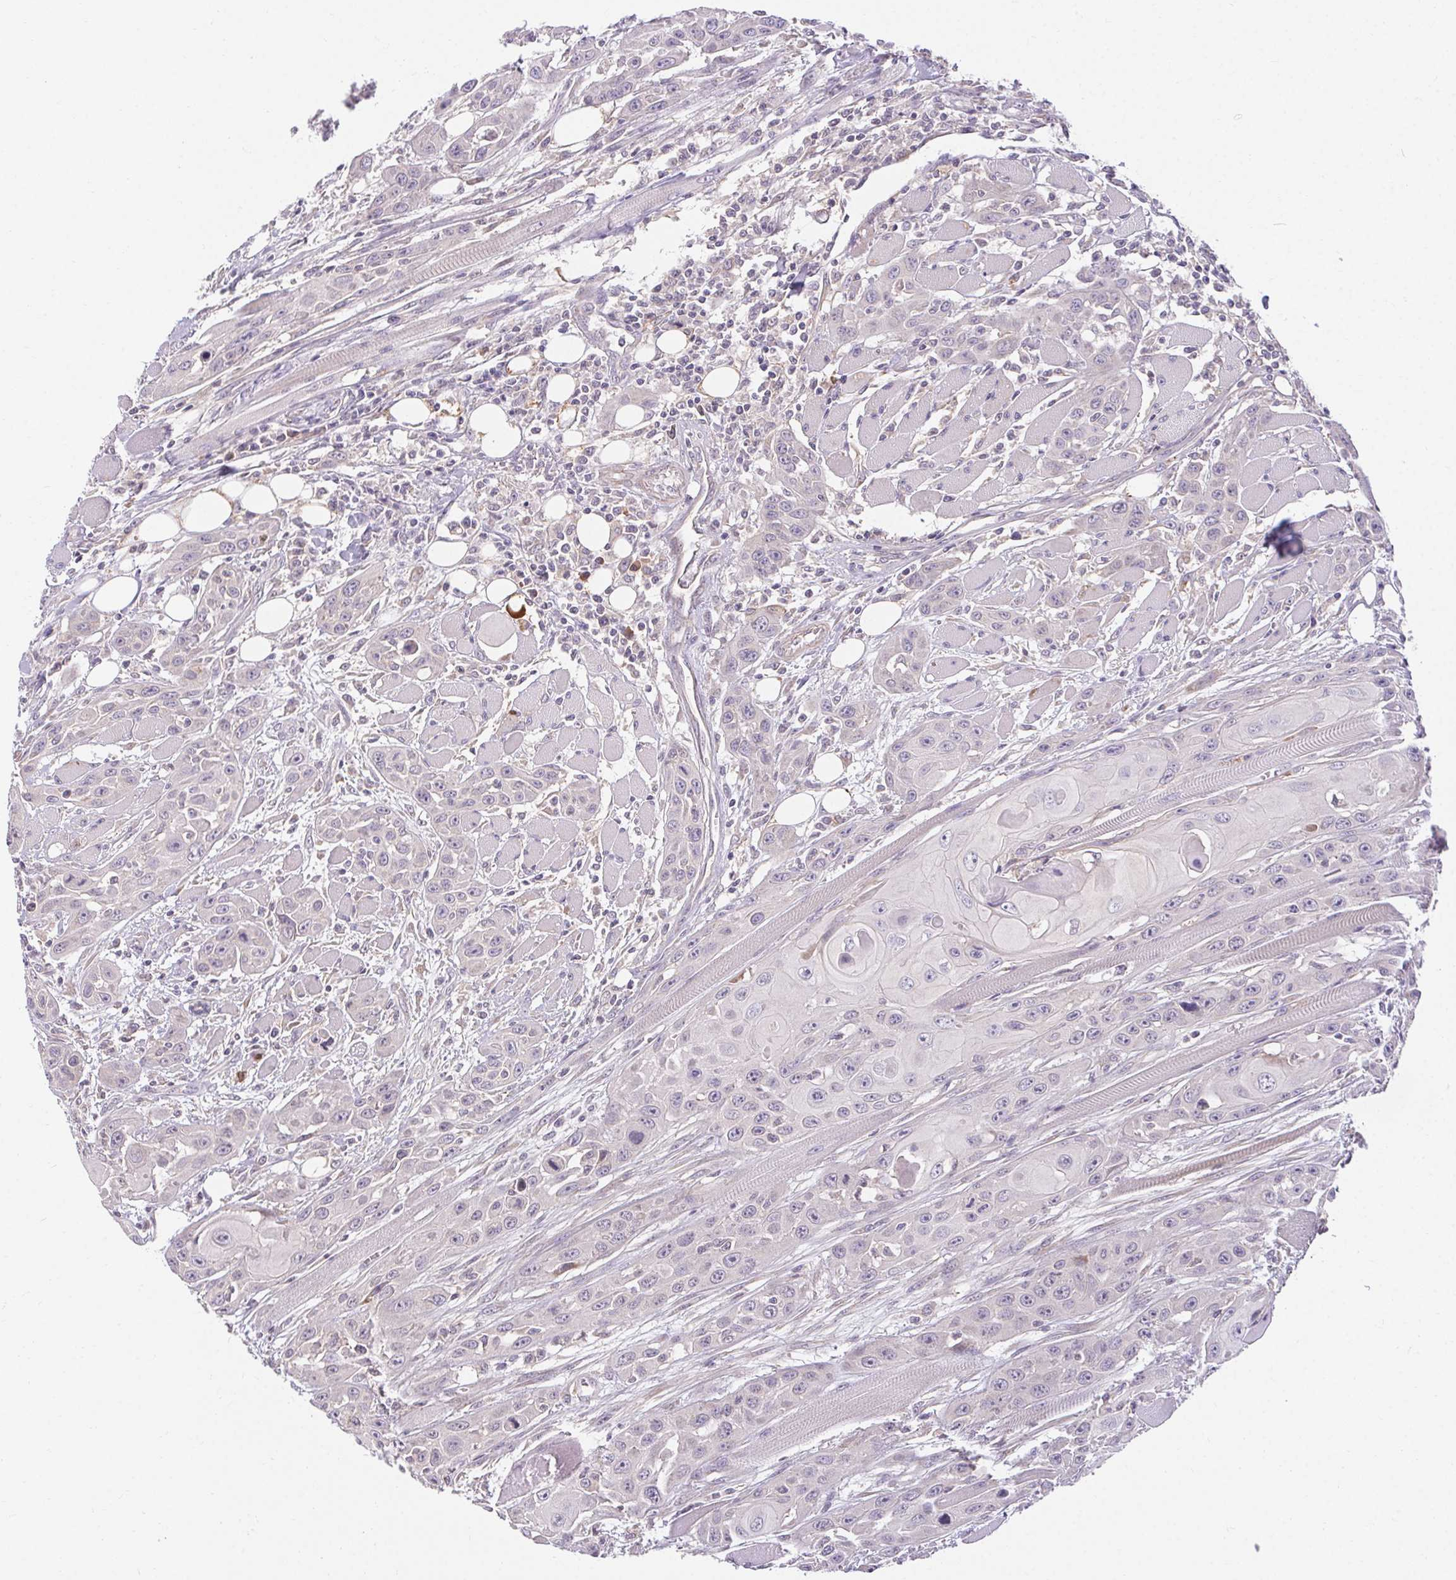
{"staining": {"intensity": "negative", "quantity": "none", "location": "none"}, "tissue": "head and neck cancer", "cell_type": "Tumor cells", "image_type": "cancer", "snomed": [{"axis": "morphology", "description": "Squamous cell carcinoma, NOS"}, {"axis": "topography", "description": "Head-Neck"}], "caption": "This is an immunohistochemistry (IHC) micrograph of squamous cell carcinoma (head and neck). There is no staining in tumor cells.", "gene": "TMEM52B", "patient": {"sex": "female", "age": 80}}